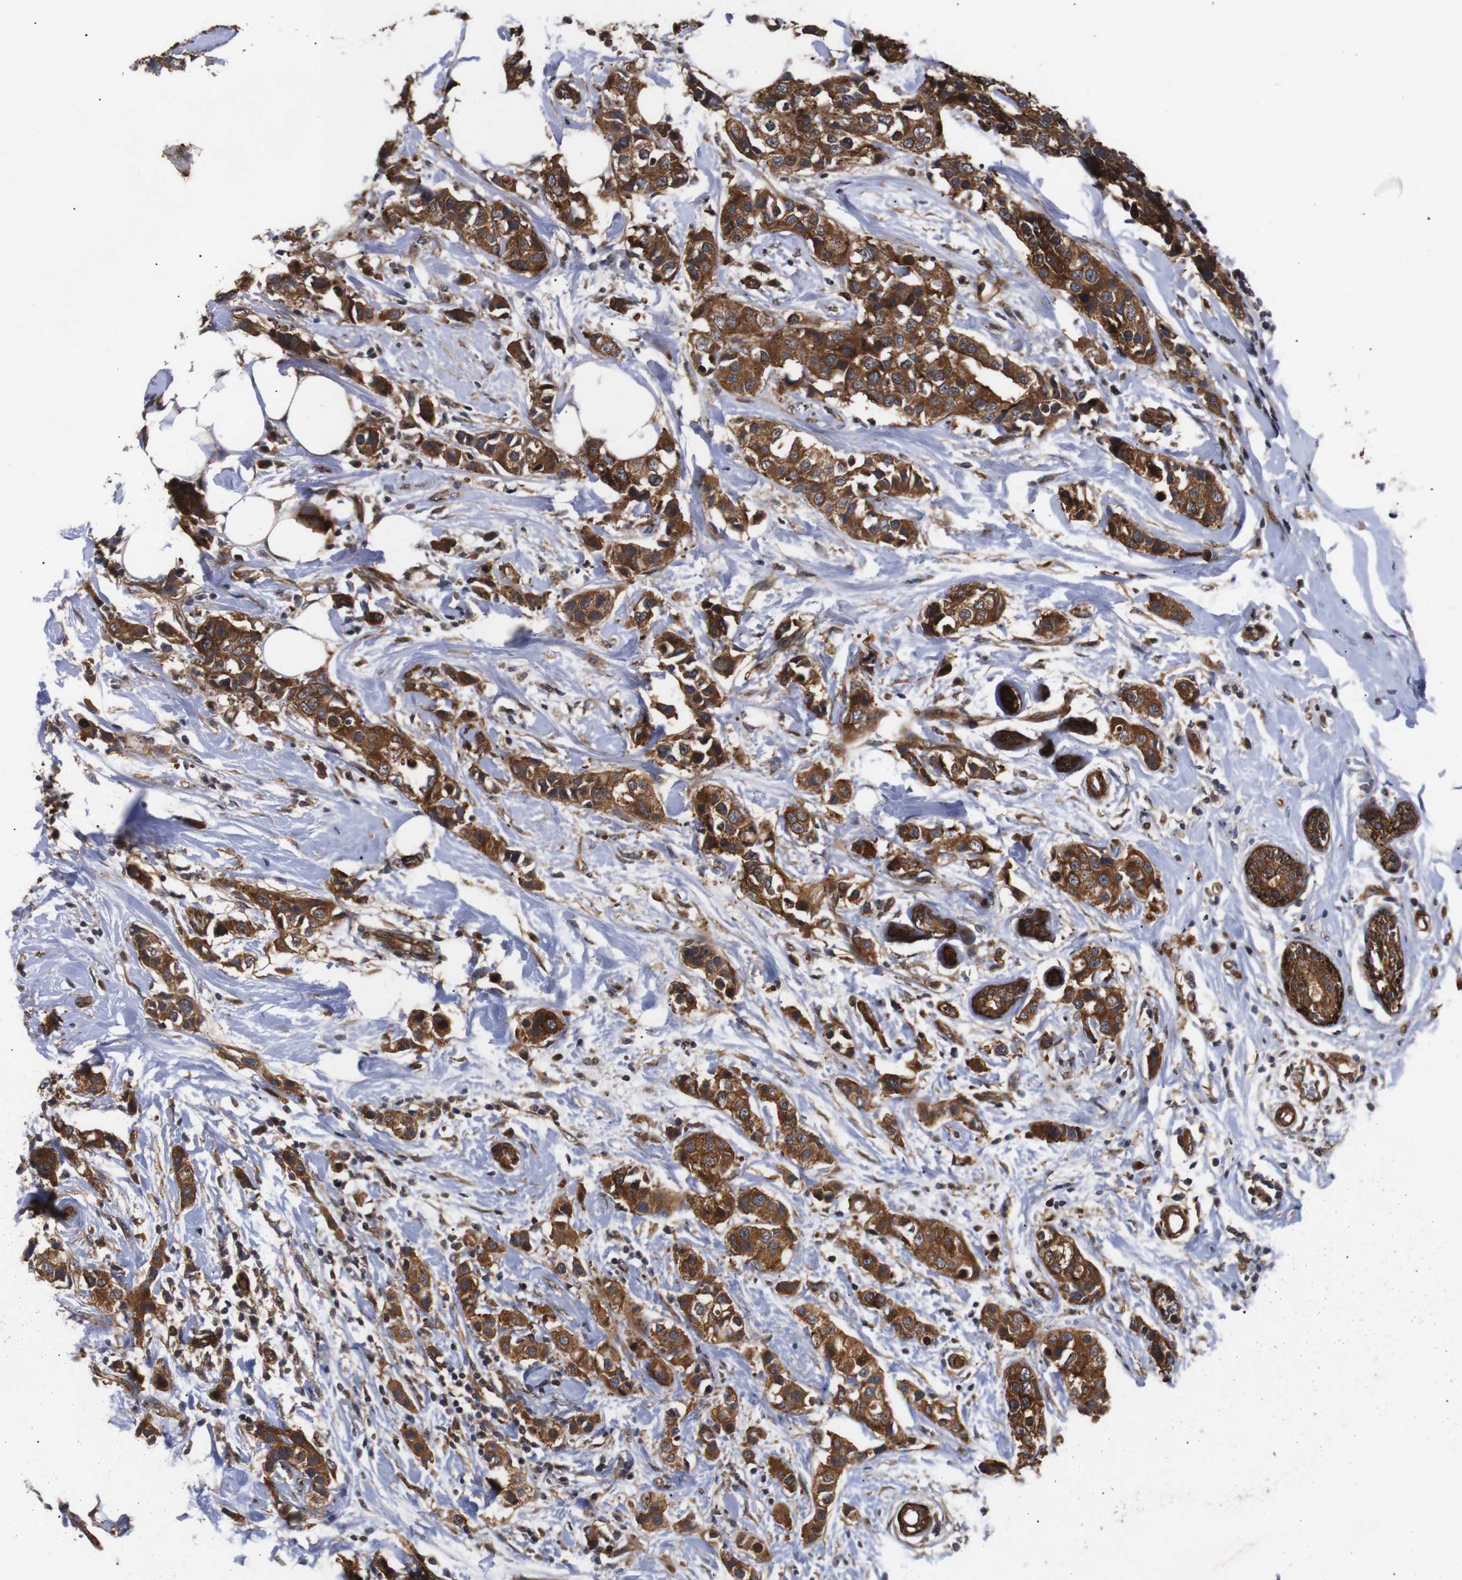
{"staining": {"intensity": "strong", "quantity": ">75%", "location": "cytoplasmic/membranous"}, "tissue": "breast cancer", "cell_type": "Tumor cells", "image_type": "cancer", "snomed": [{"axis": "morphology", "description": "Normal tissue, NOS"}, {"axis": "morphology", "description": "Duct carcinoma"}, {"axis": "topography", "description": "Breast"}], "caption": "DAB (3,3'-diaminobenzidine) immunohistochemical staining of intraductal carcinoma (breast) reveals strong cytoplasmic/membranous protein expression in about >75% of tumor cells.", "gene": "PAWR", "patient": {"sex": "female", "age": 50}}